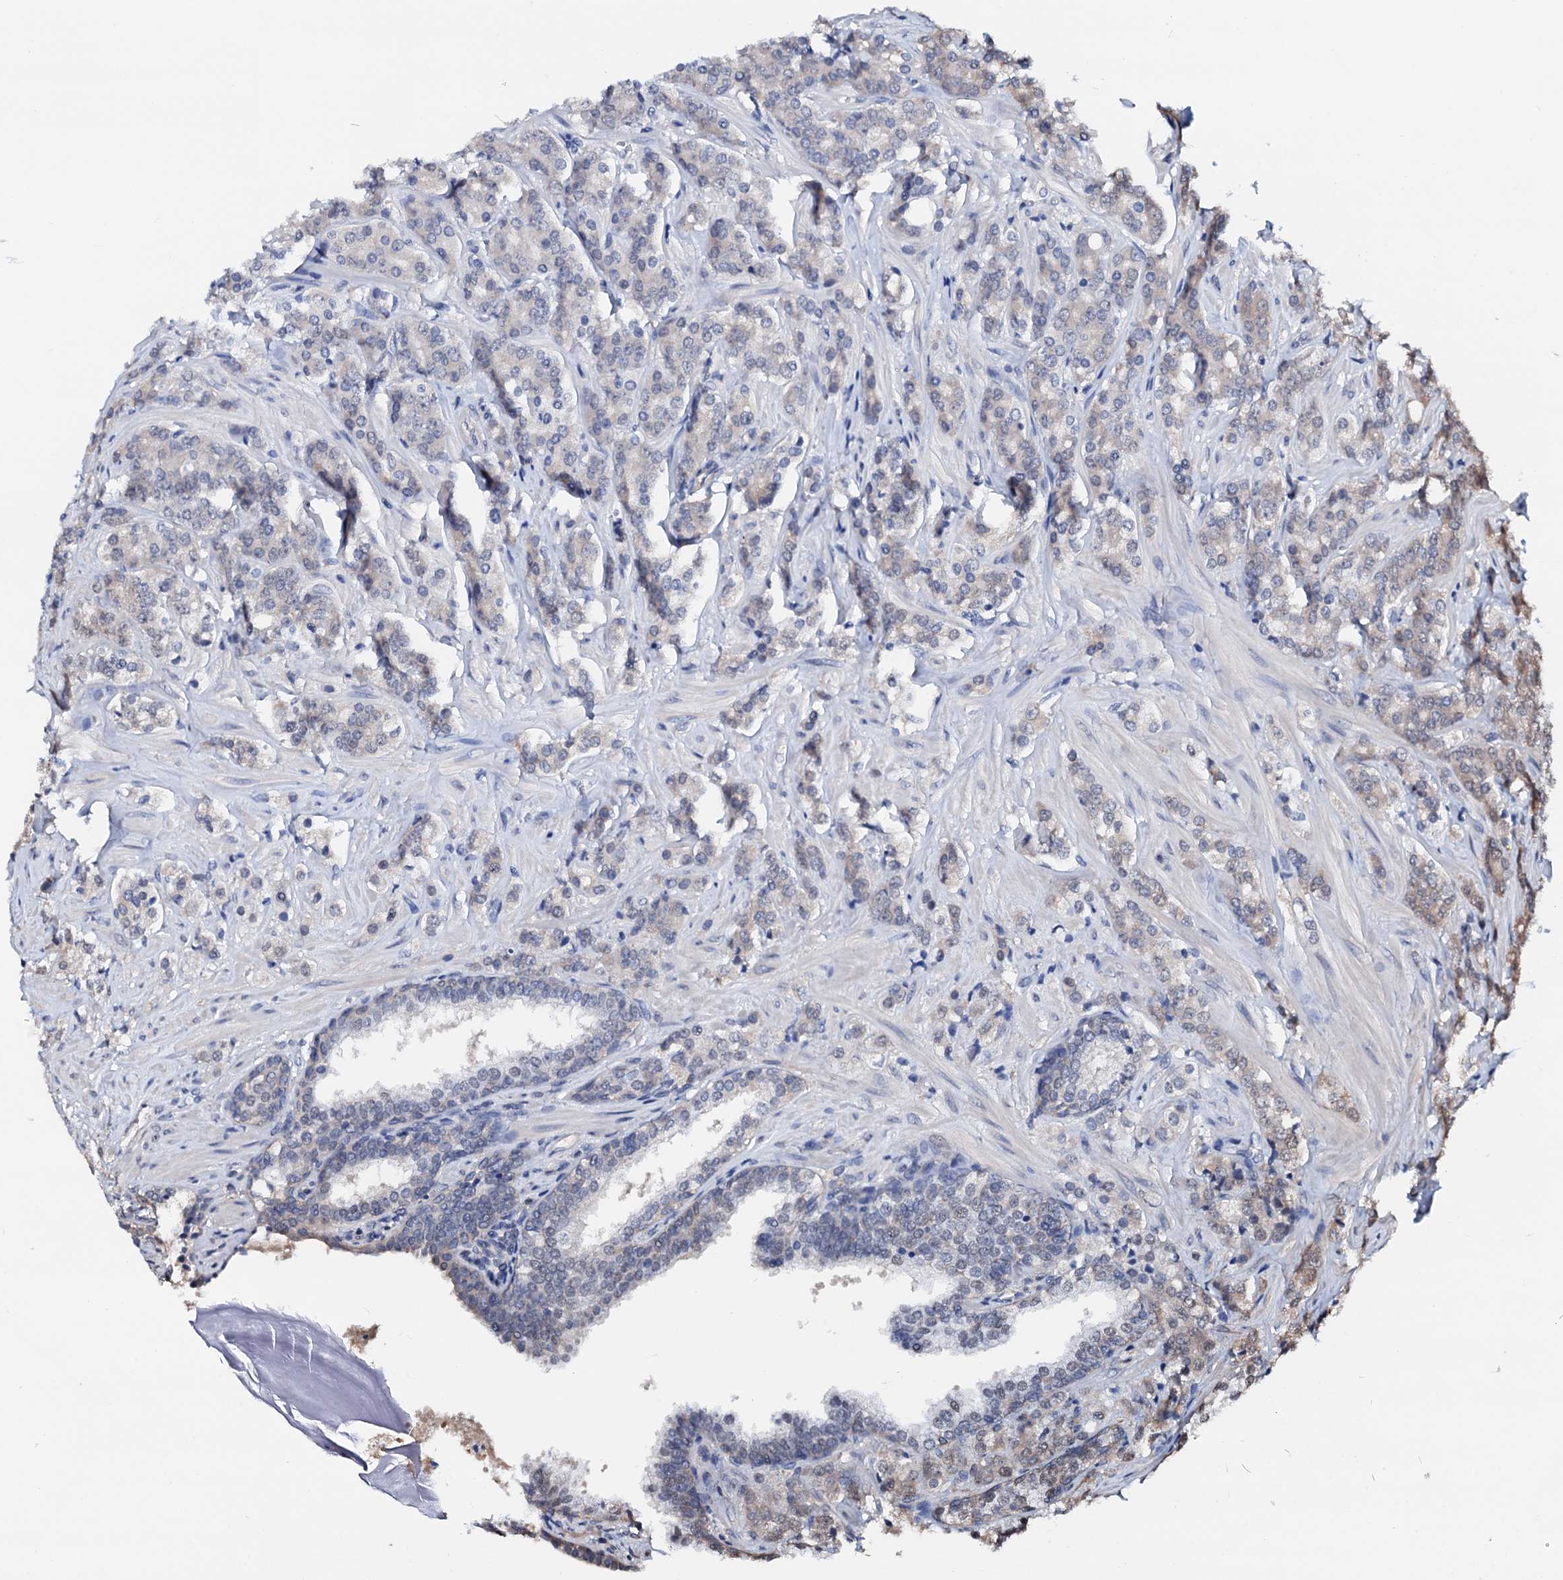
{"staining": {"intensity": "weak", "quantity": "<25%", "location": "cytoplasmic/membranous,nuclear"}, "tissue": "prostate cancer", "cell_type": "Tumor cells", "image_type": "cancer", "snomed": [{"axis": "morphology", "description": "Adenocarcinoma, High grade"}, {"axis": "topography", "description": "Prostate"}], "caption": "A histopathology image of human high-grade adenocarcinoma (prostate) is negative for staining in tumor cells.", "gene": "CSN2", "patient": {"sex": "male", "age": 62}}